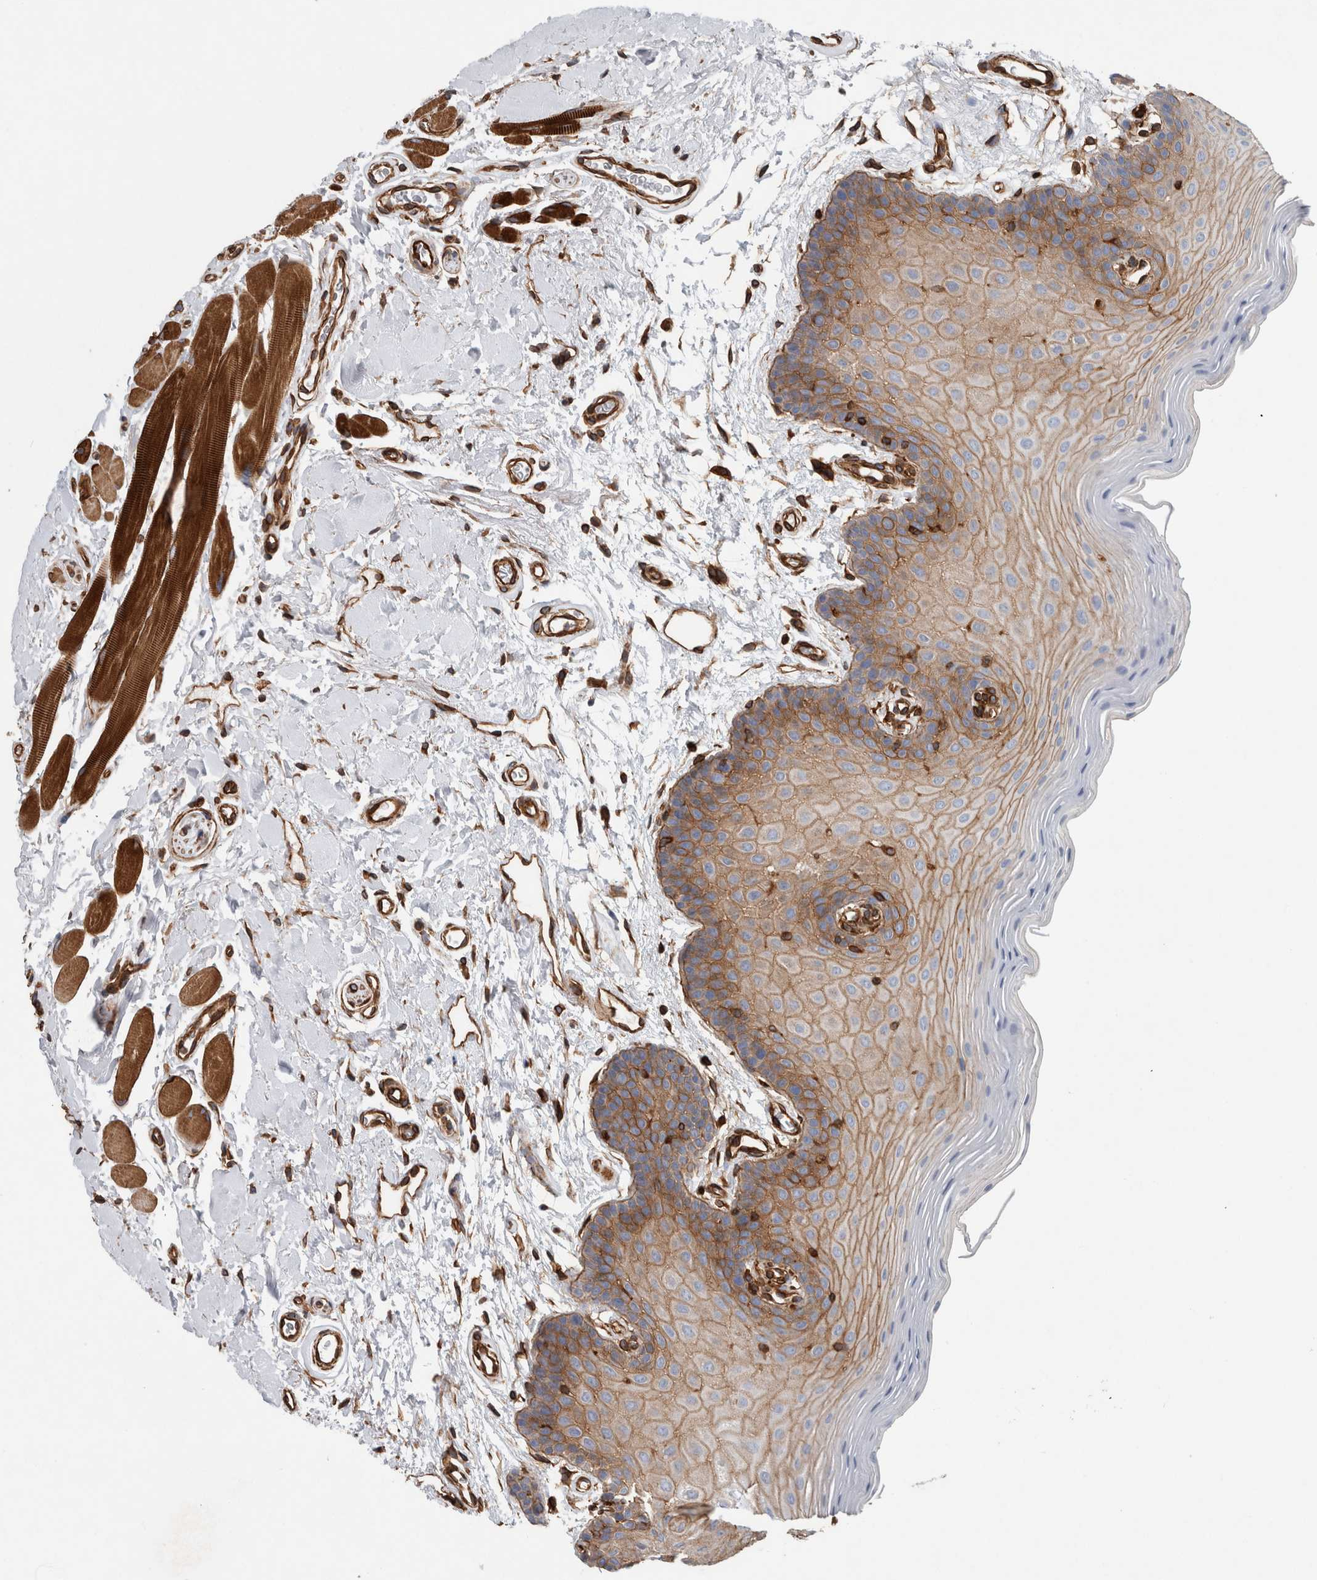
{"staining": {"intensity": "strong", "quantity": "25%-75%", "location": "cytoplasmic/membranous"}, "tissue": "oral mucosa", "cell_type": "Squamous epithelial cells", "image_type": "normal", "snomed": [{"axis": "morphology", "description": "Normal tissue, NOS"}, {"axis": "topography", "description": "Oral tissue"}], "caption": "Brown immunohistochemical staining in unremarkable human oral mucosa shows strong cytoplasmic/membranous expression in approximately 25%-75% of squamous epithelial cells.", "gene": "PLEC", "patient": {"sex": "male", "age": 62}}